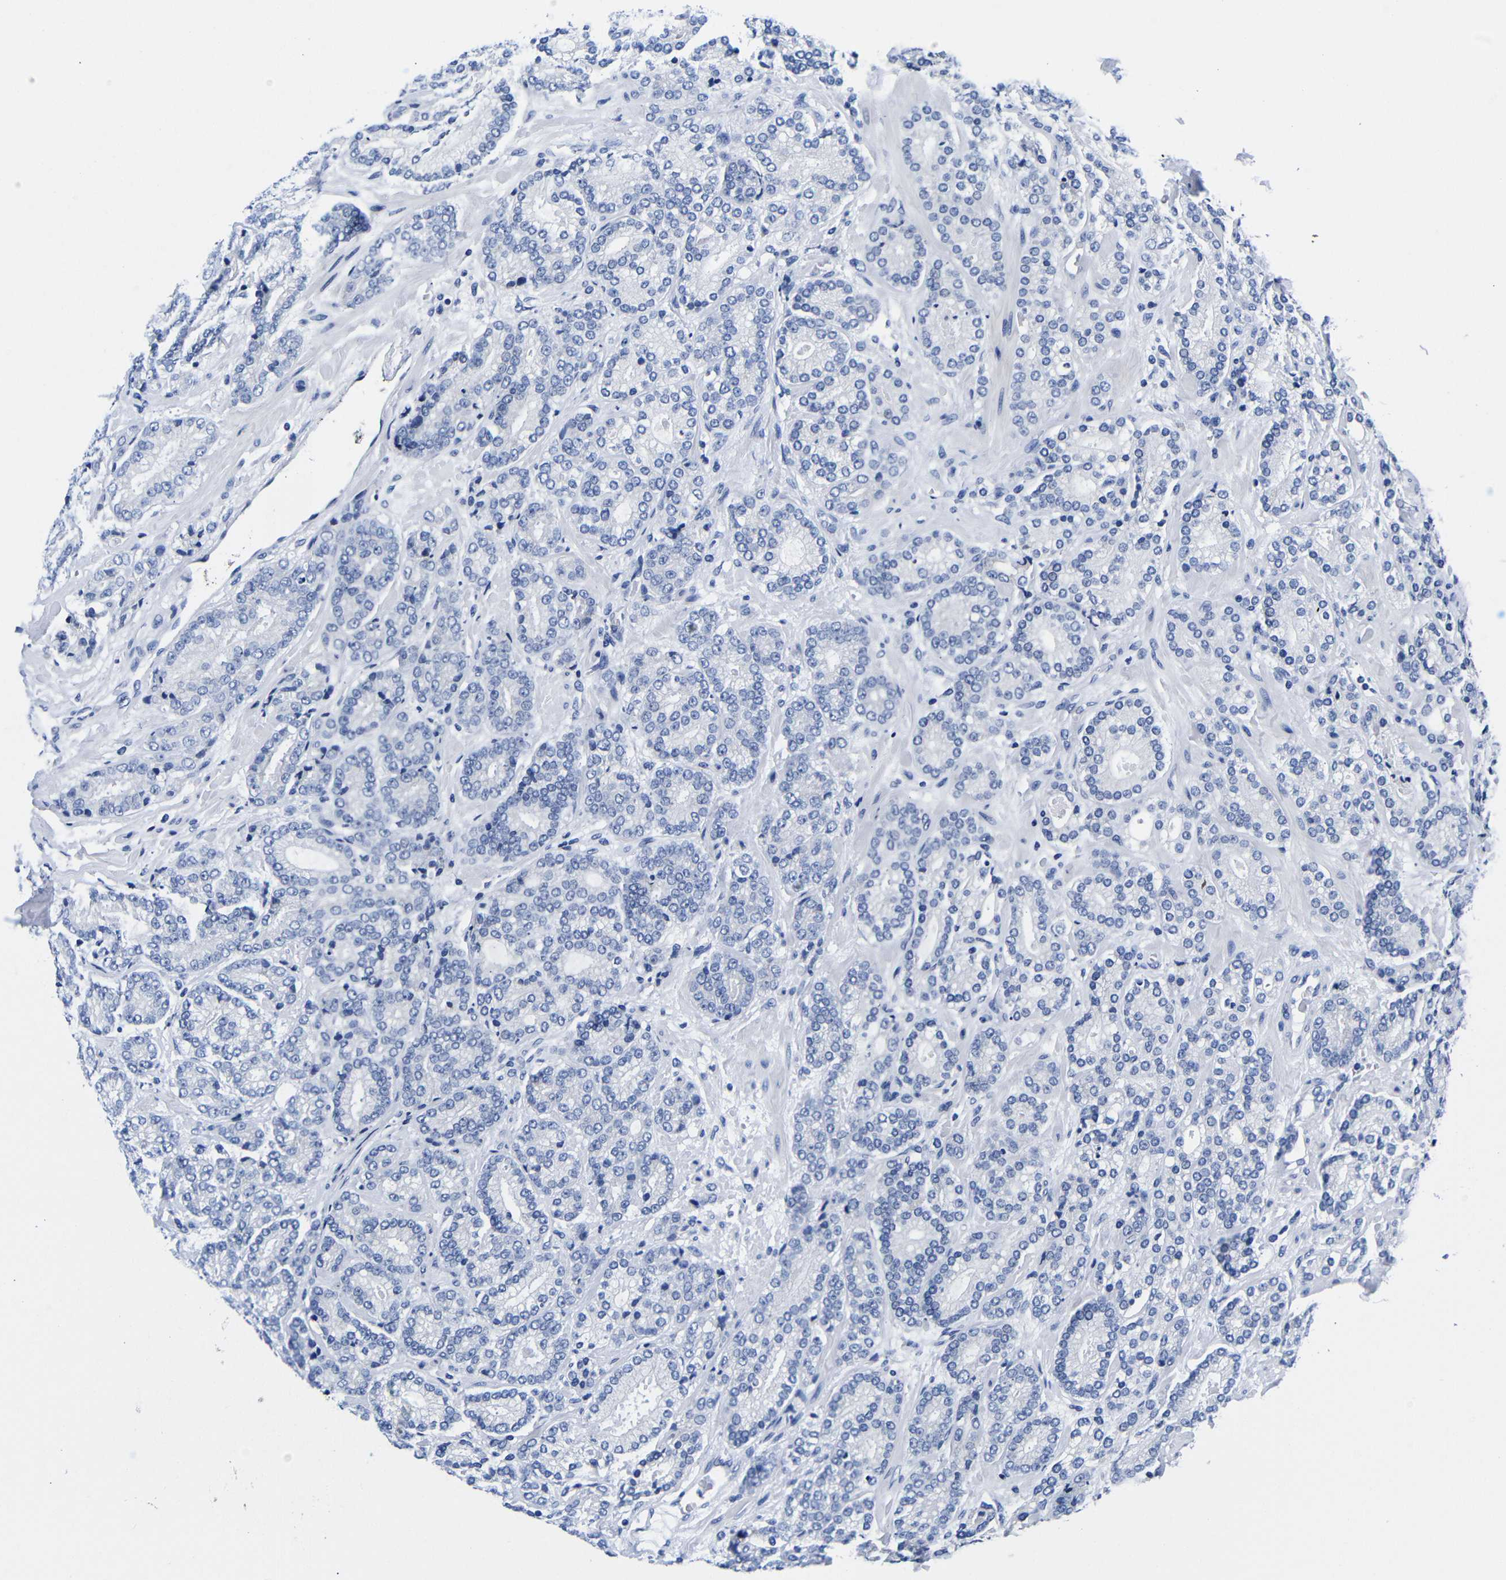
{"staining": {"intensity": "negative", "quantity": "none", "location": "none"}, "tissue": "prostate cancer", "cell_type": "Tumor cells", "image_type": "cancer", "snomed": [{"axis": "morphology", "description": "Adenocarcinoma, High grade"}, {"axis": "topography", "description": "Prostate"}], "caption": "Tumor cells show no significant positivity in high-grade adenocarcinoma (prostate). (Brightfield microscopy of DAB (3,3'-diaminobenzidine) IHC at high magnification).", "gene": "CLEC4G", "patient": {"sex": "male", "age": 61}}